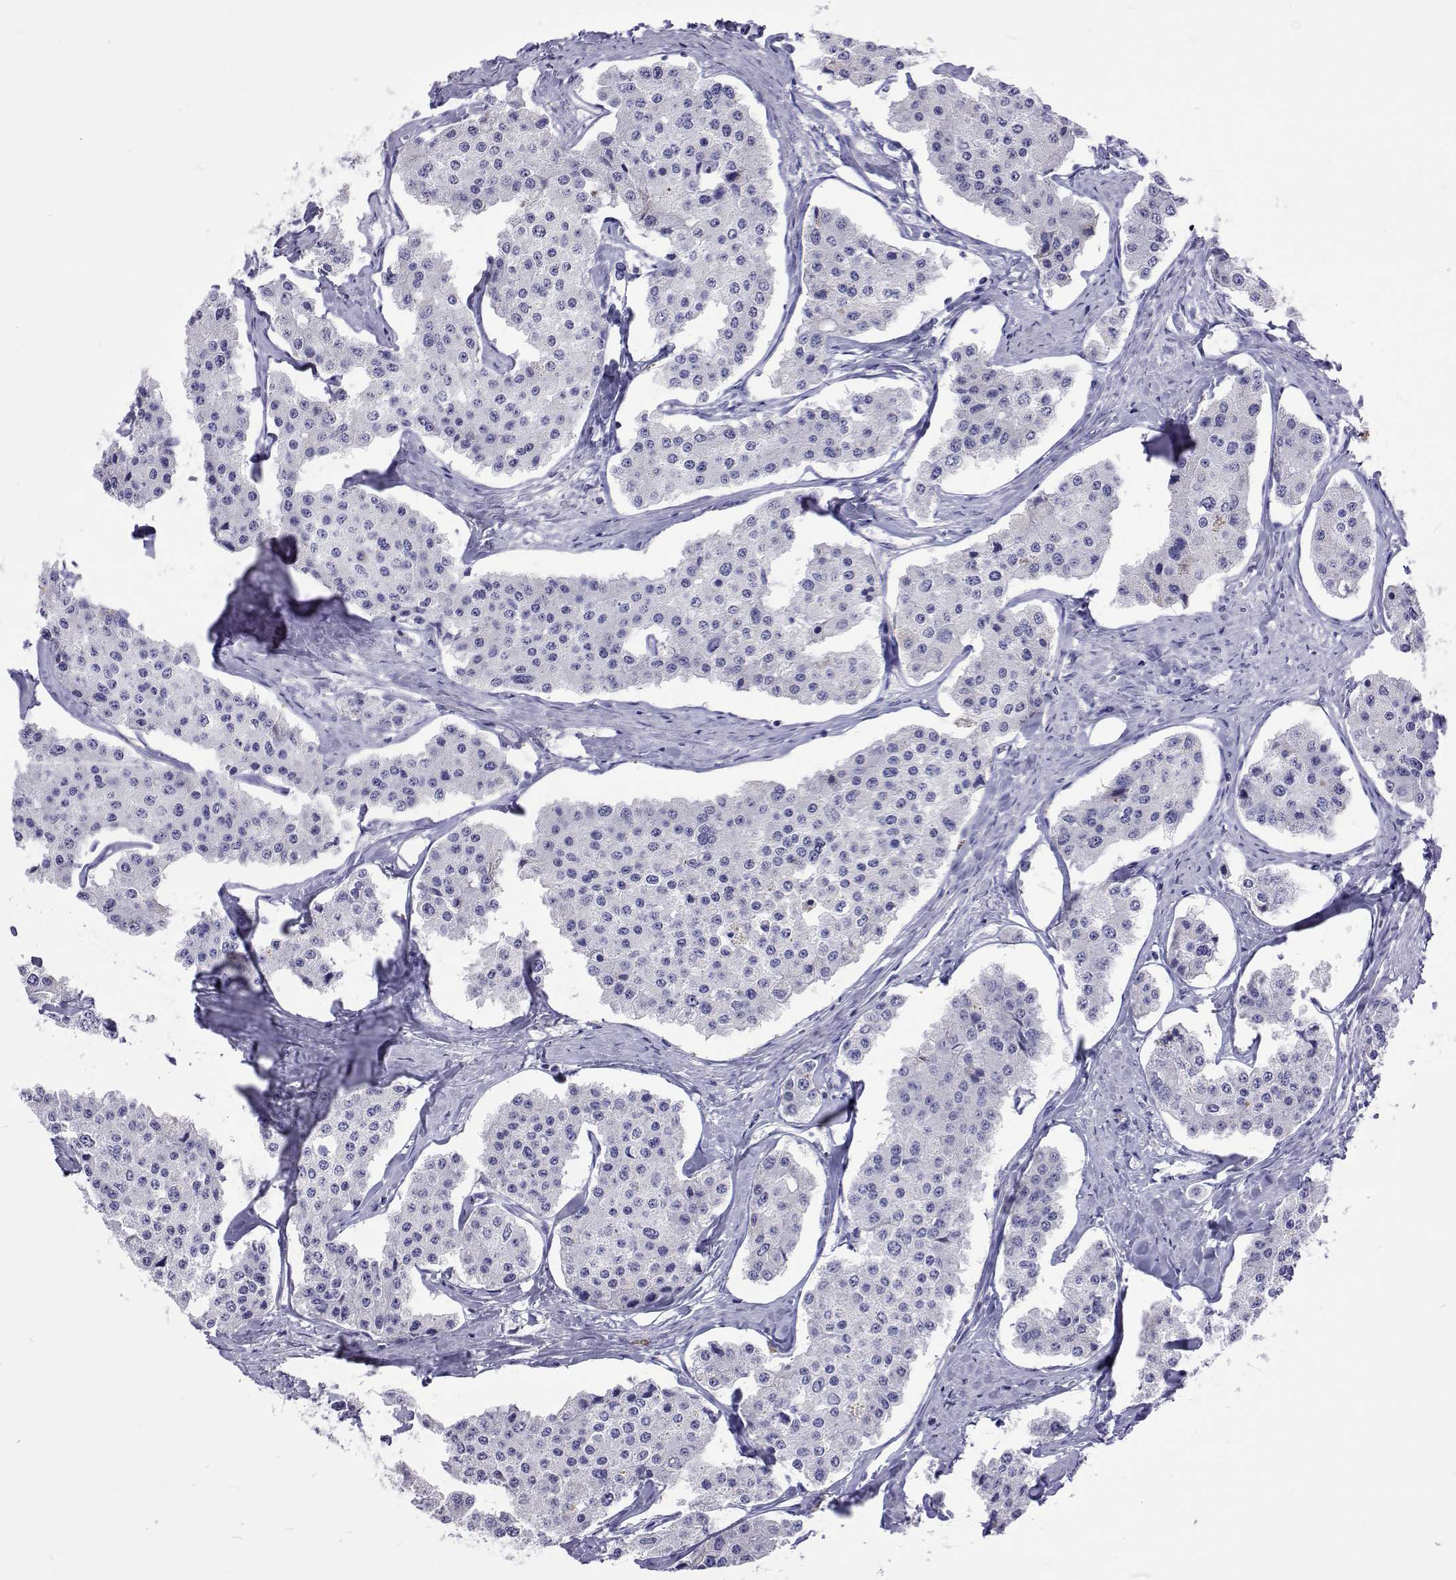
{"staining": {"intensity": "negative", "quantity": "none", "location": "none"}, "tissue": "carcinoid", "cell_type": "Tumor cells", "image_type": "cancer", "snomed": [{"axis": "morphology", "description": "Carcinoid, malignant, NOS"}, {"axis": "topography", "description": "Small intestine"}], "caption": "Immunohistochemistry (IHC) of human carcinoid exhibits no expression in tumor cells.", "gene": "UMODL1", "patient": {"sex": "female", "age": 65}}